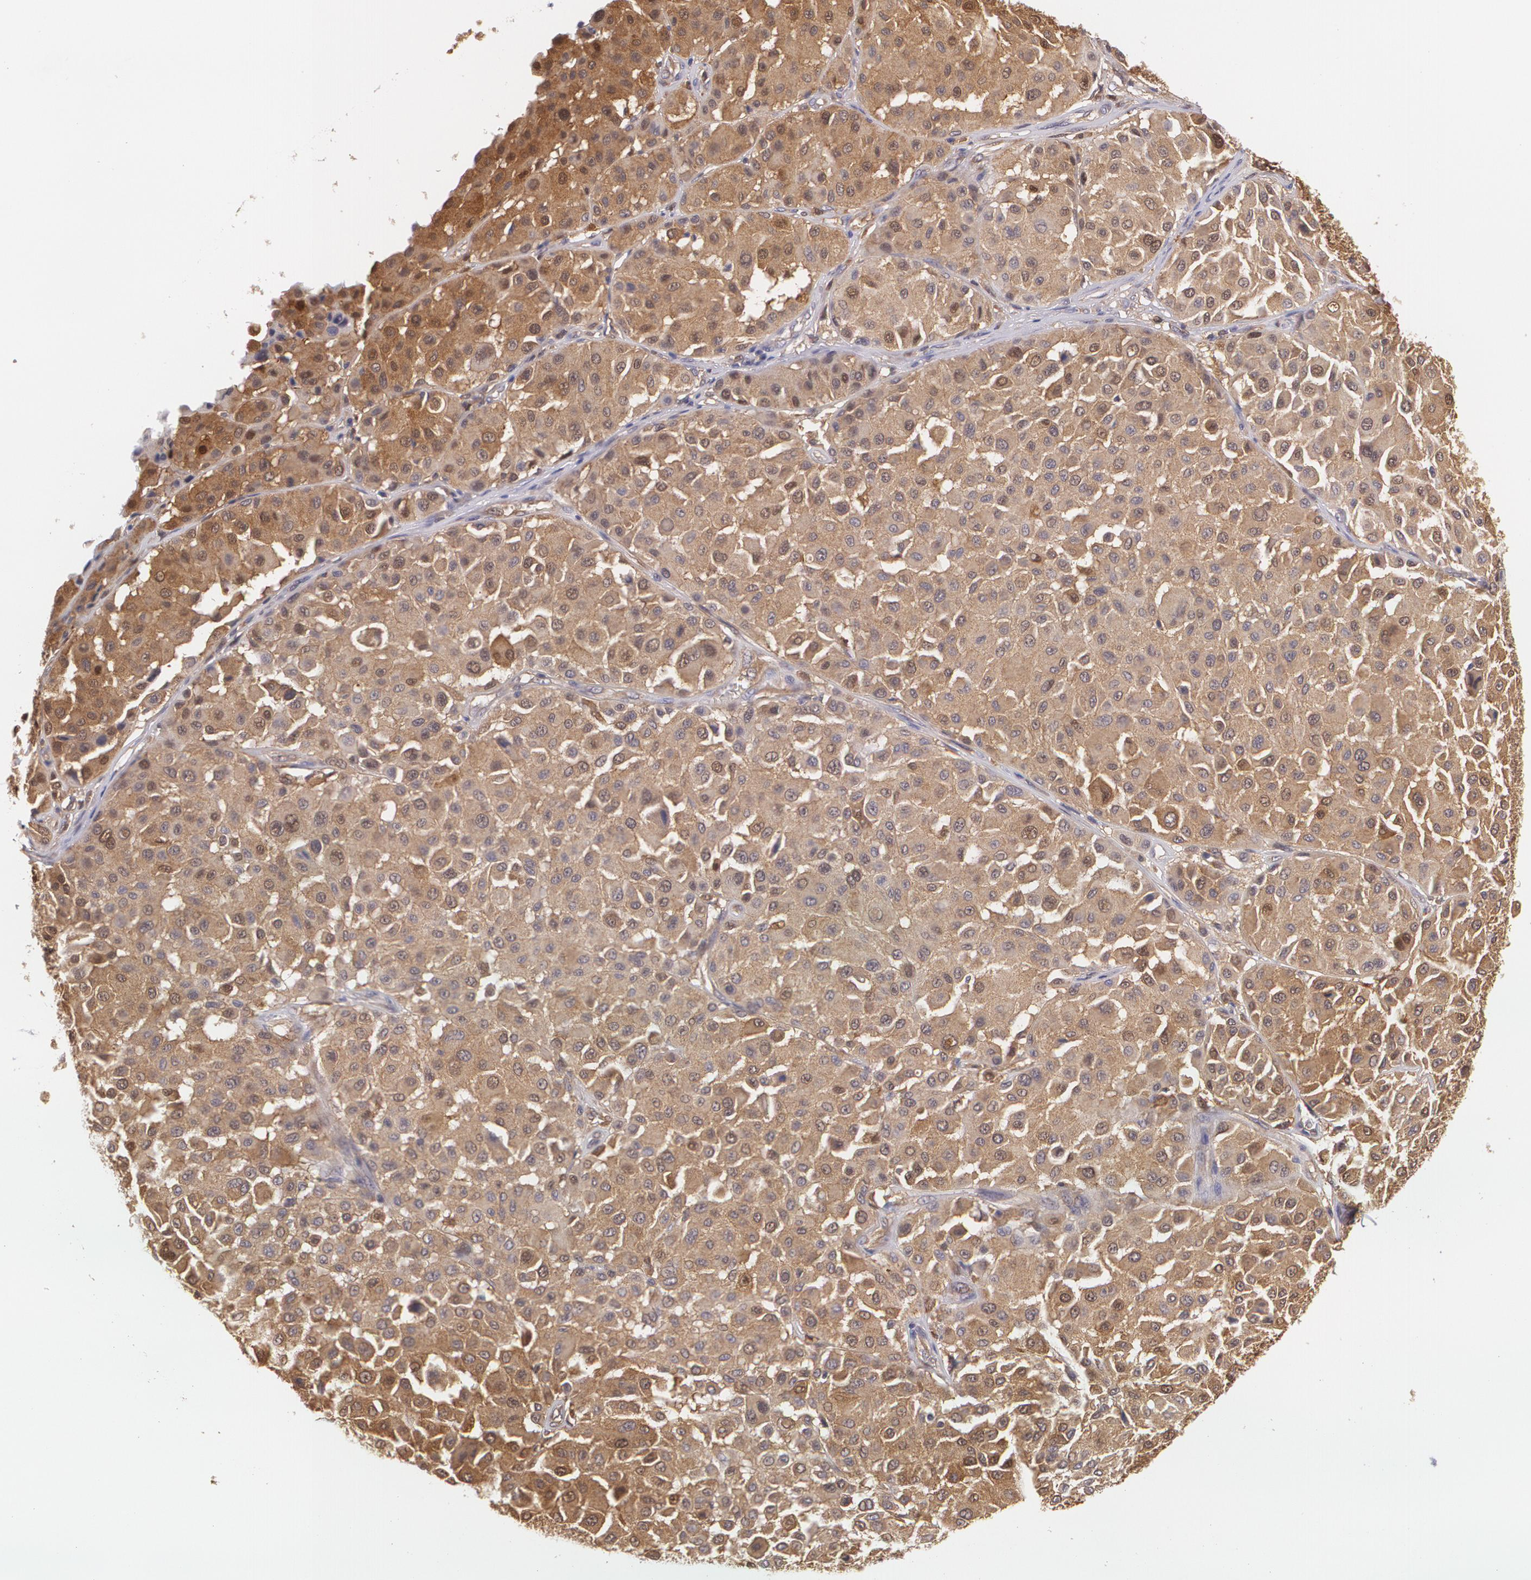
{"staining": {"intensity": "moderate", "quantity": ">75%", "location": "cytoplasmic/membranous"}, "tissue": "melanoma", "cell_type": "Tumor cells", "image_type": "cancer", "snomed": [{"axis": "morphology", "description": "Malignant melanoma, Metastatic site"}, {"axis": "topography", "description": "Soft tissue"}], "caption": "The micrograph demonstrates a brown stain indicating the presence of a protein in the cytoplasmic/membranous of tumor cells in malignant melanoma (metastatic site). (IHC, brightfield microscopy, high magnification).", "gene": "HSPH1", "patient": {"sex": "male", "age": 41}}